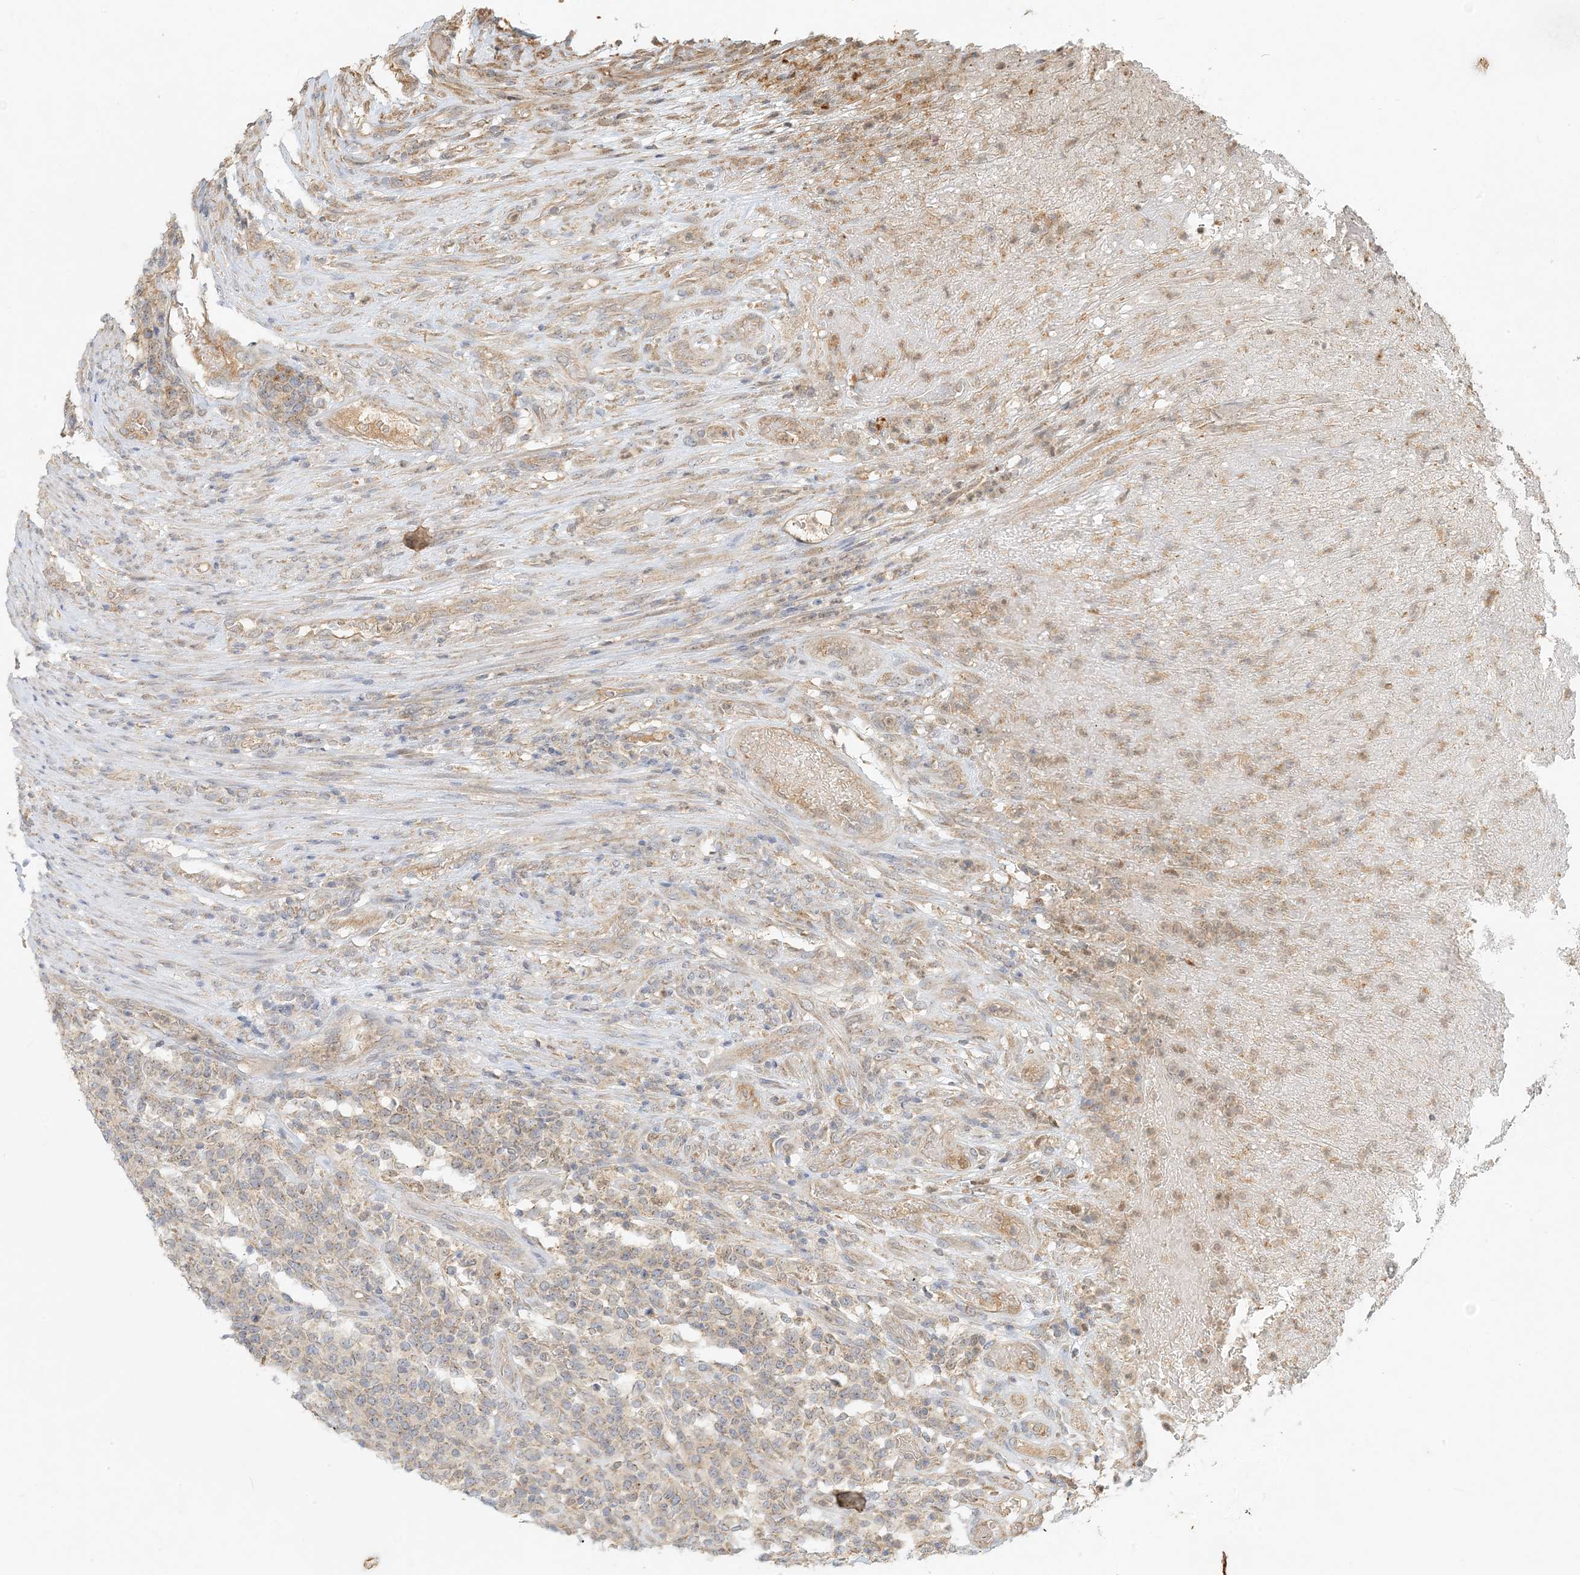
{"staining": {"intensity": "moderate", "quantity": "25%-75%", "location": "cytoplasmic/membranous"}, "tissue": "lymphoma", "cell_type": "Tumor cells", "image_type": "cancer", "snomed": [{"axis": "morphology", "description": "Malignant lymphoma, non-Hodgkin's type, High grade"}, {"axis": "topography", "description": "Soft tissue"}], "caption": "A photomicrograph showing moderate cytoplasmic/membranous expression in approximately 25%-75% of tumor cells in lymphoma, as visualized by brown immunohistochemical staining.", "gene": "MCOLN1", "patient": {"sex": "male", "age": 18}}